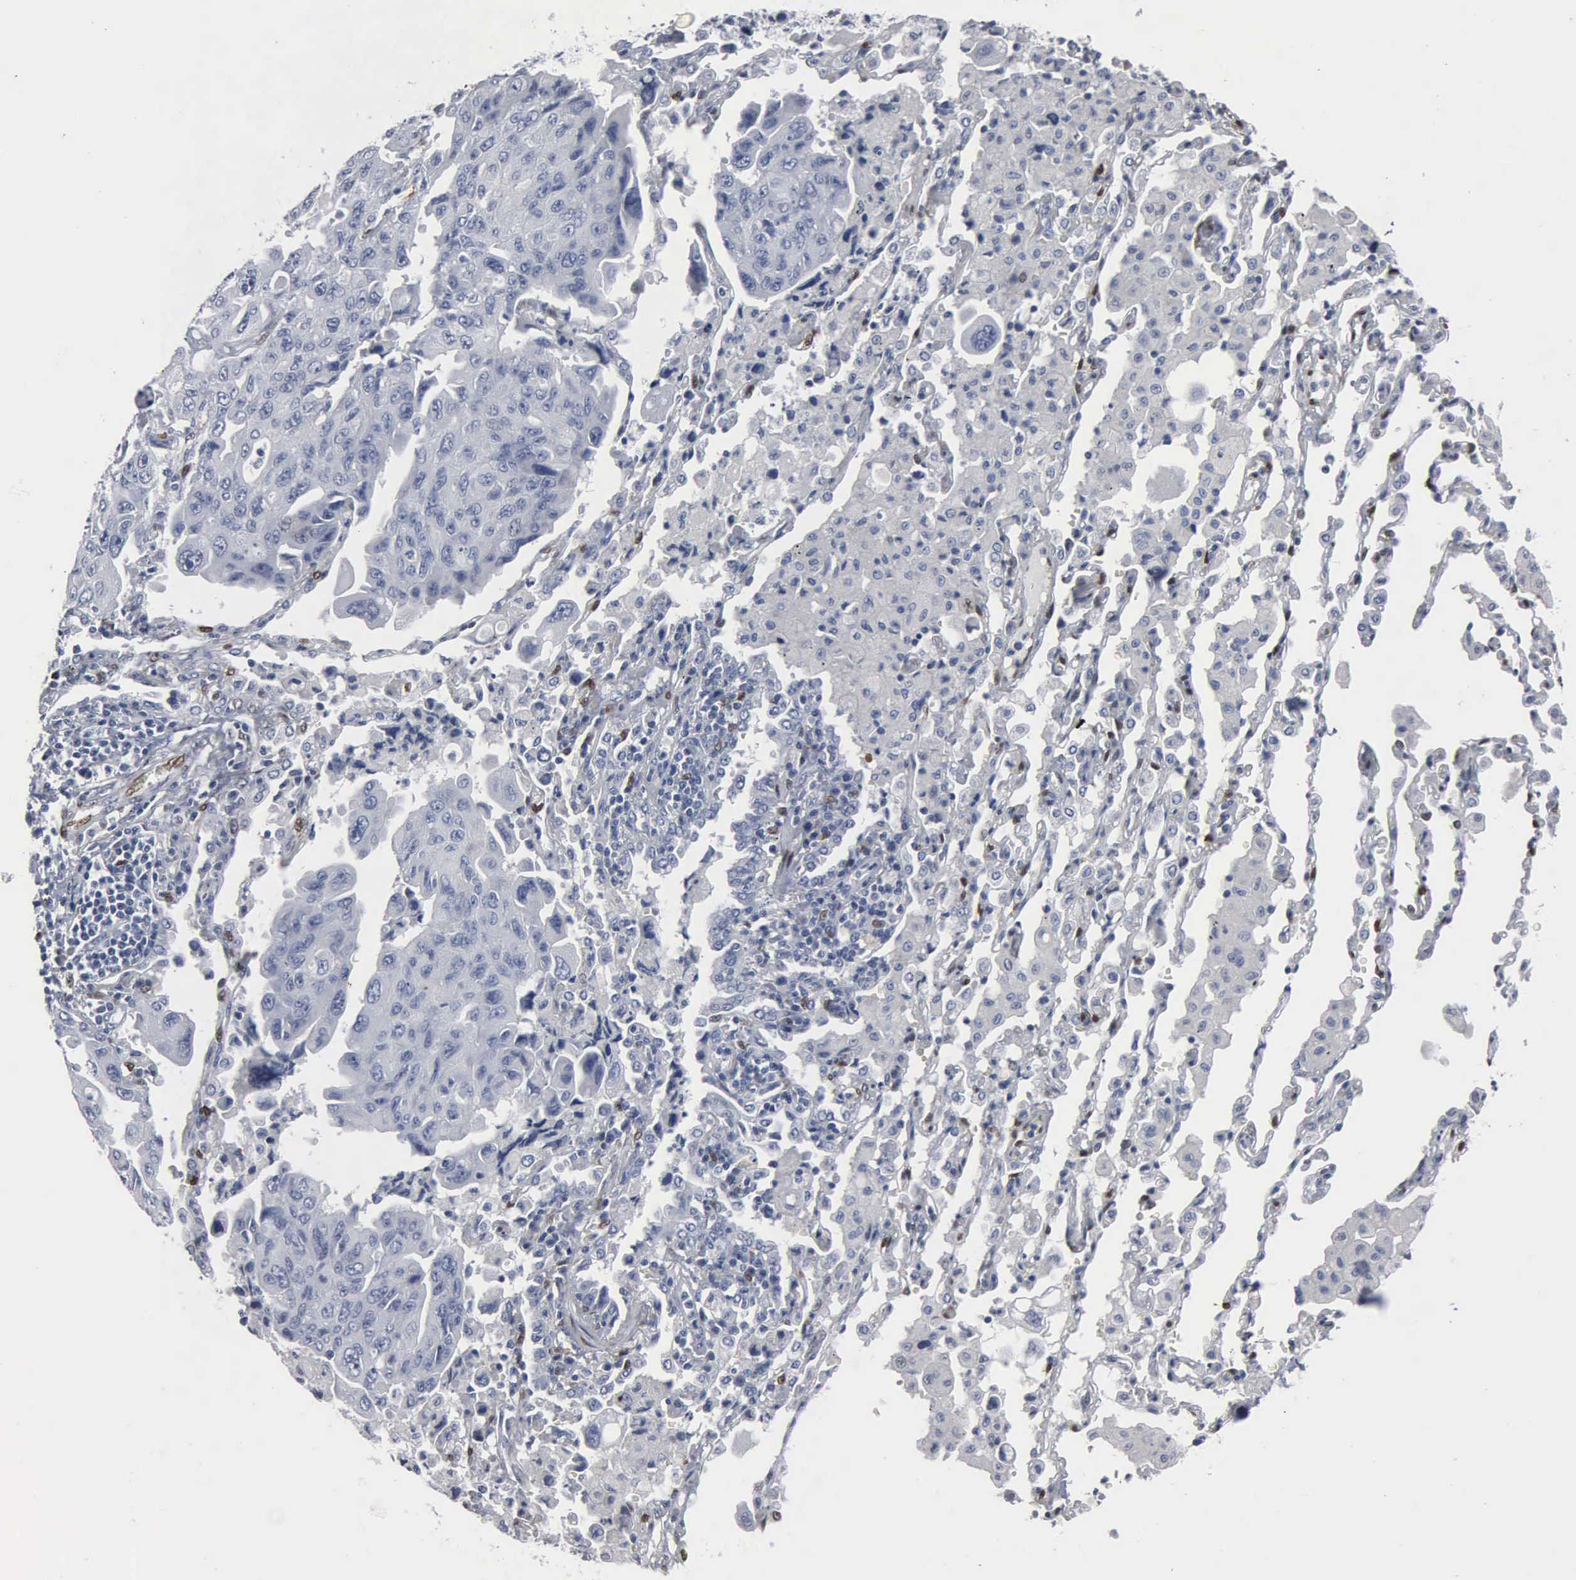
{"staining": {"intensity": "negative", "quantity": "none", "location": "none"}, "tissue": "lung cancer", "cell_type": "Tumor cells", "image_type": "cancer", "snomed": [{"axis": "morphology", "description": "Adenocarcinoma, NOS"}, {"axis": "topography", "description": "Lung"}], "caption": "Lung cancer was stained to show a protein in brown. There is no significant positivity in tumor cells.", "gene": "FGF2", "patient": {"sex": "male", "age": 64}}